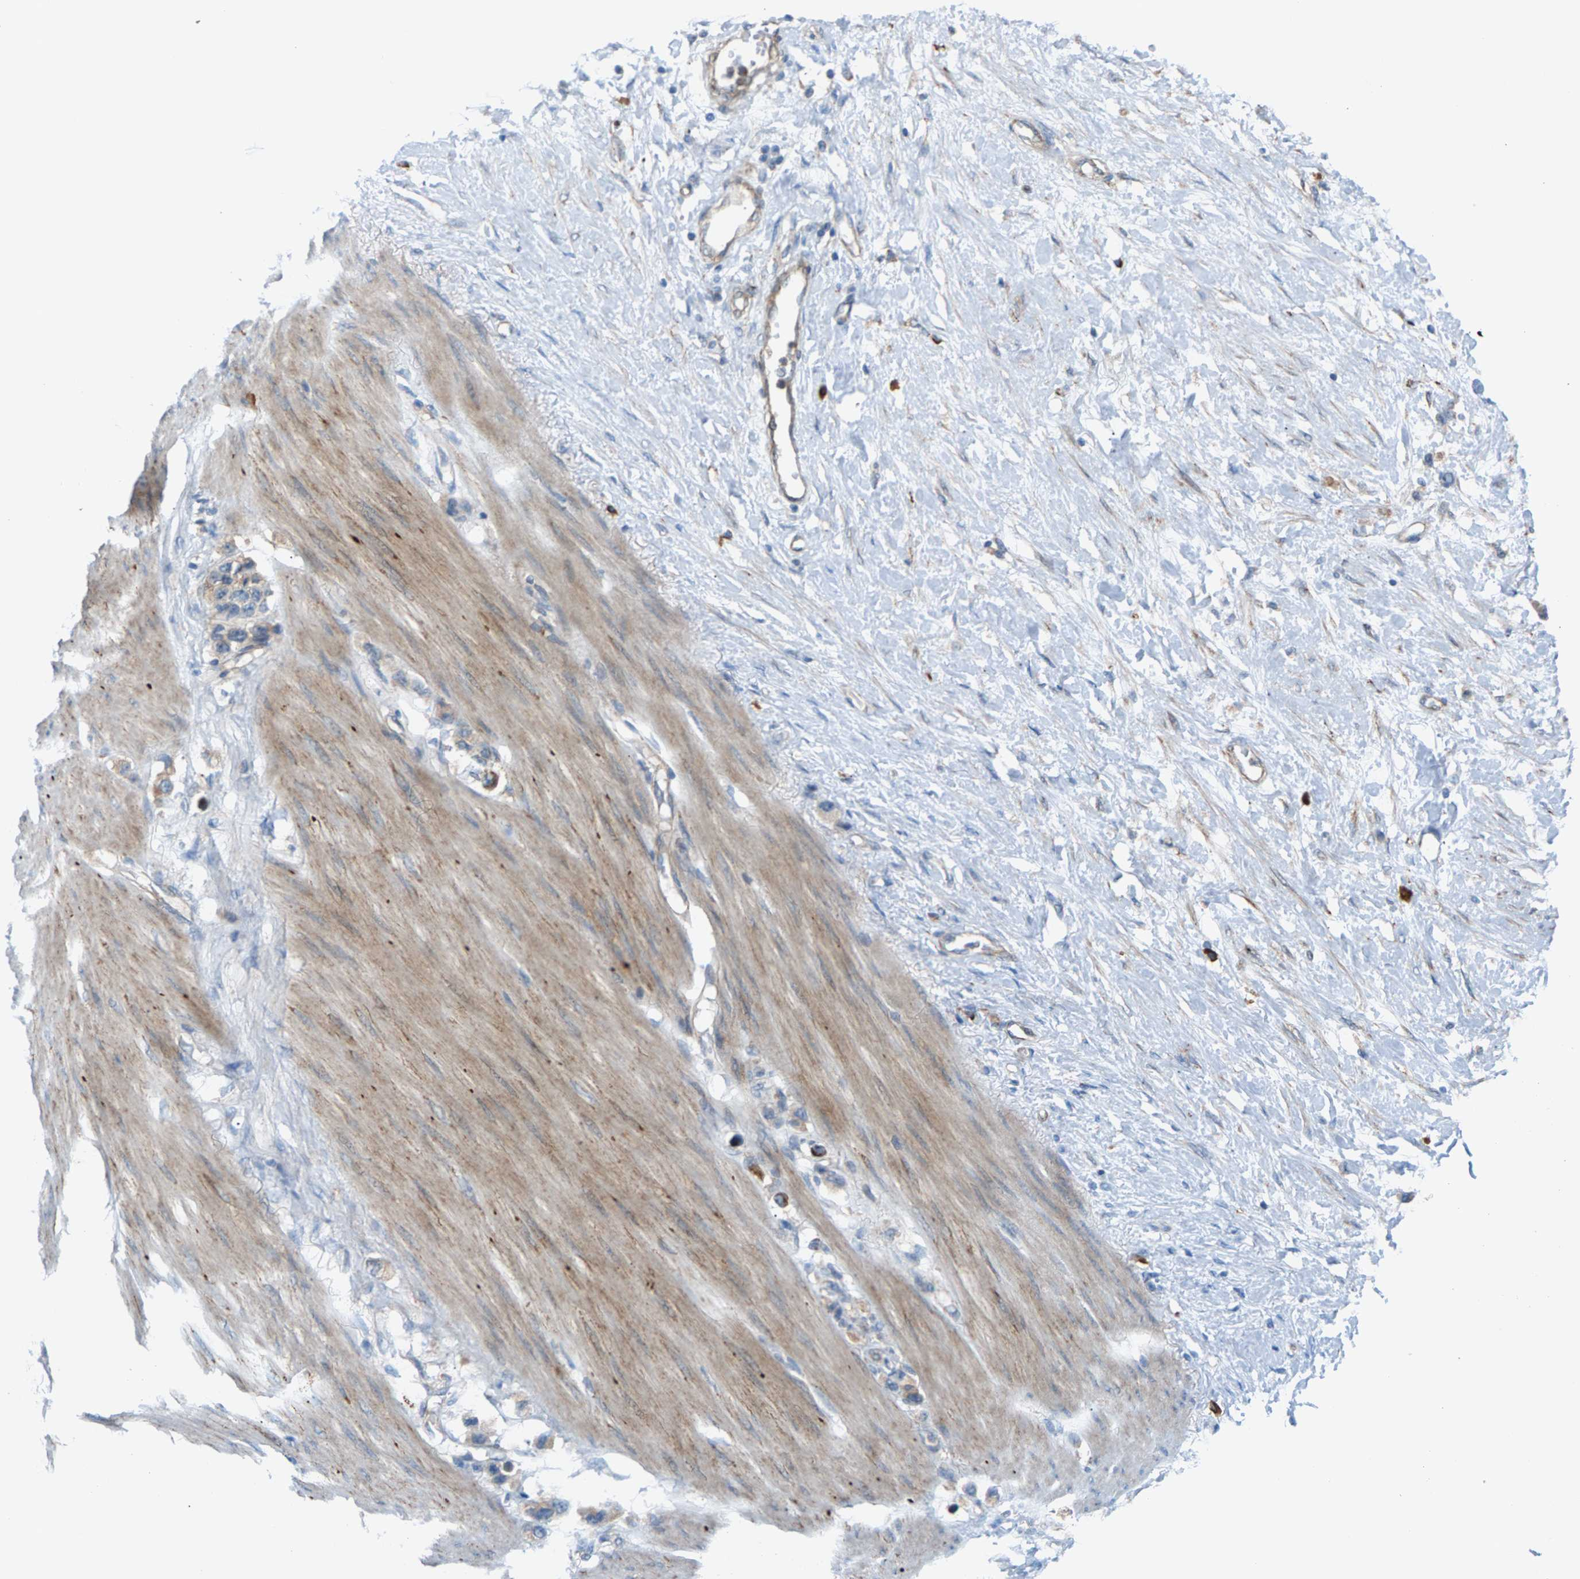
{"staining": {"intensity": "weak", "quantity": "<25%", "location": "cytoplasmic/membranous"}, "tissue": "stomach cancer", "cell_type": "Tumor cells", "image_type": "cancer", "snomed": [{"axis": "morphology", "description": "Adenocarcinoma, NOS"}, {"axis": "topography", "description": "Stomach"}], "caption": "Protein analysis of stomach adenocarcinoma displays no significant positivity in tumor cells.", "gene": "PDCL", "patient": {"sex": "female", "age": 65}}